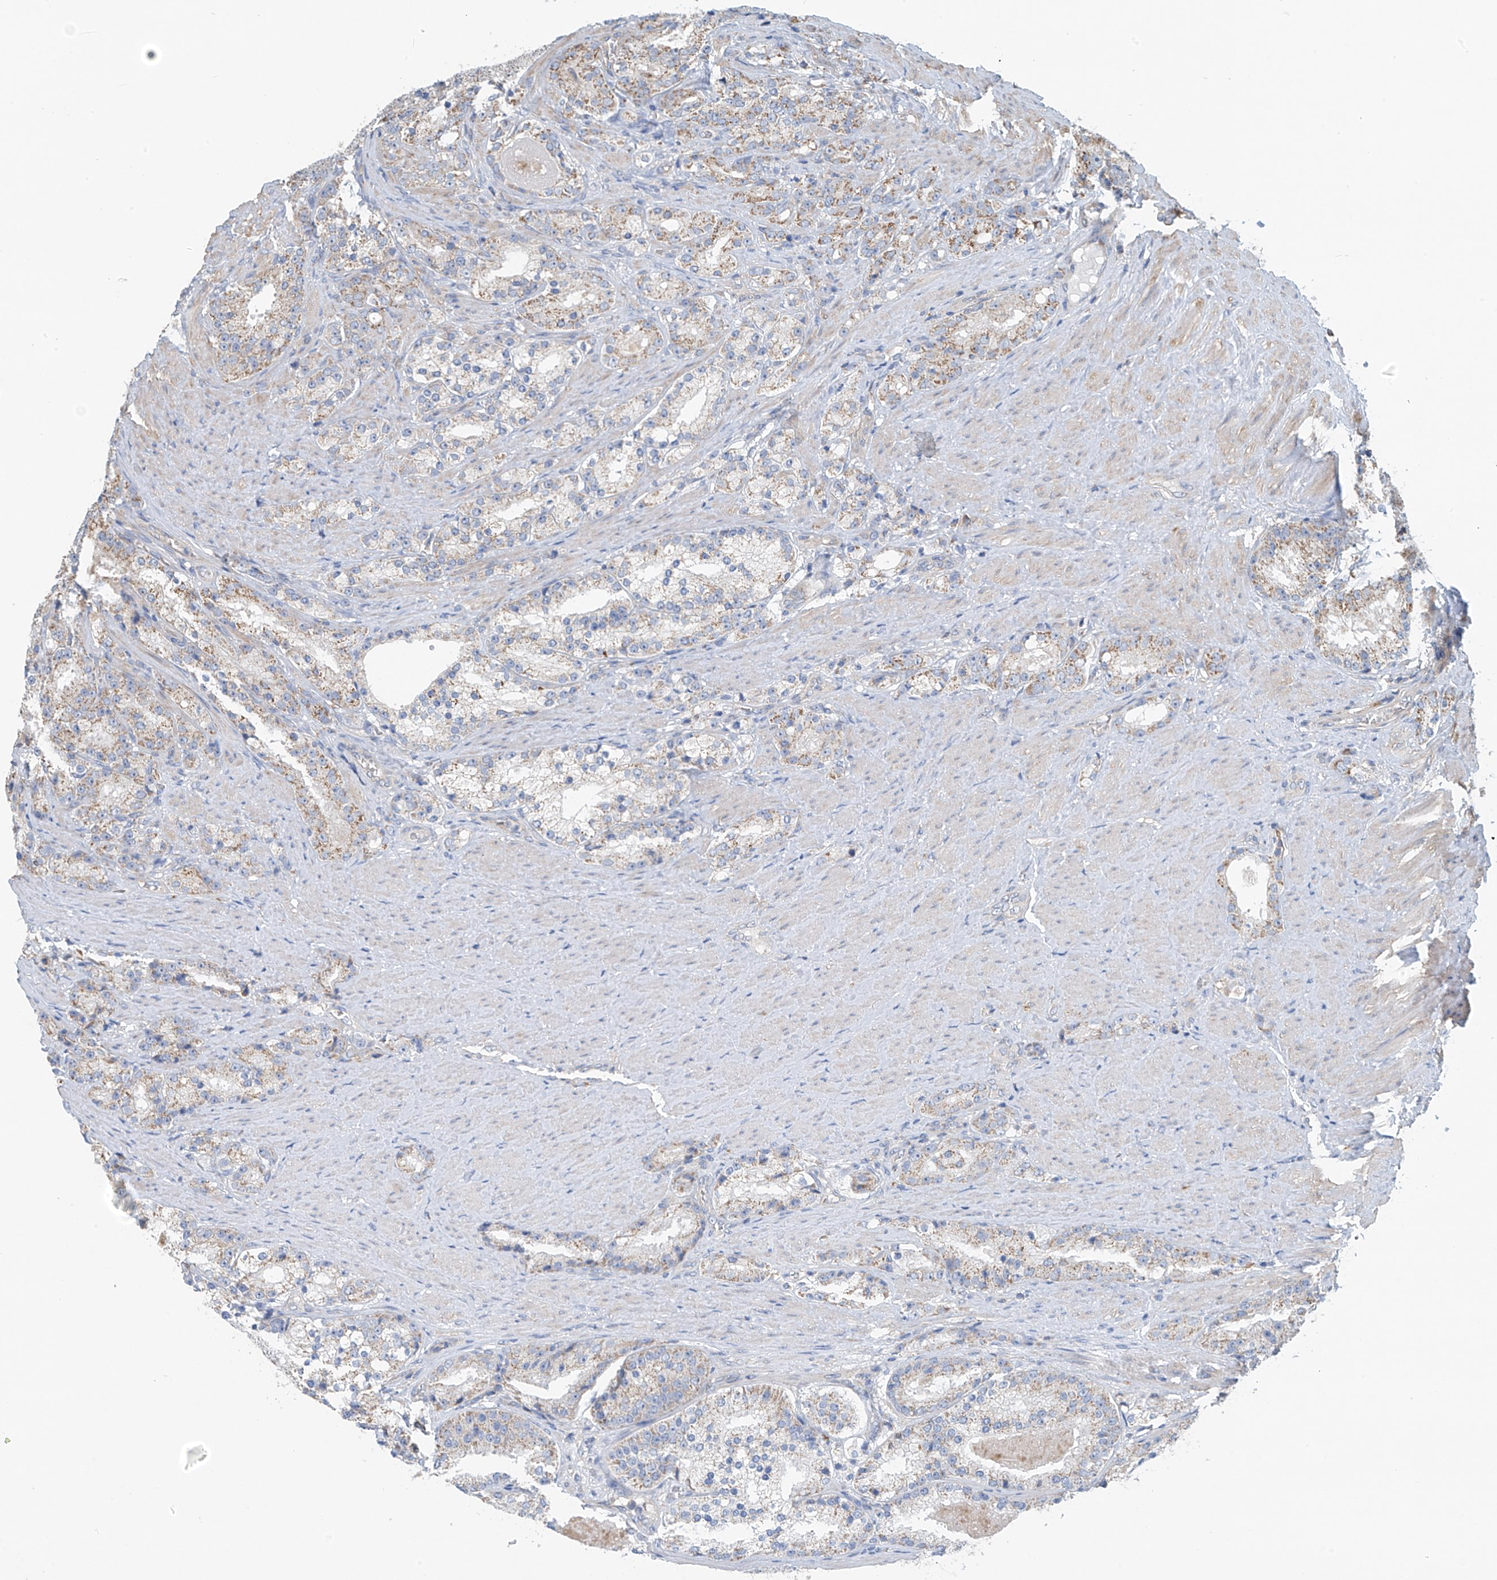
{"staining": {"intensity": "weak", "quantity": "25%-75%", "location": "cytoplasmic/membranous"}, "tissue": "prostate cancer", "cell_type": "Tumor cells", "image_type": "cancer", "snomed": [{"axis": "morphology", "description": "Adenocarcinoma, High grade"}, {"axis": "topography", "description": "Prostate"}], "caption": "Prostate cancer stained with a brown dye displays weak cytoplasmic/membranous positive positivity in approximately 25%-75% of tumor cells.", "gene": "SYN3", "patient": {"sex": "male", "age": 60}}